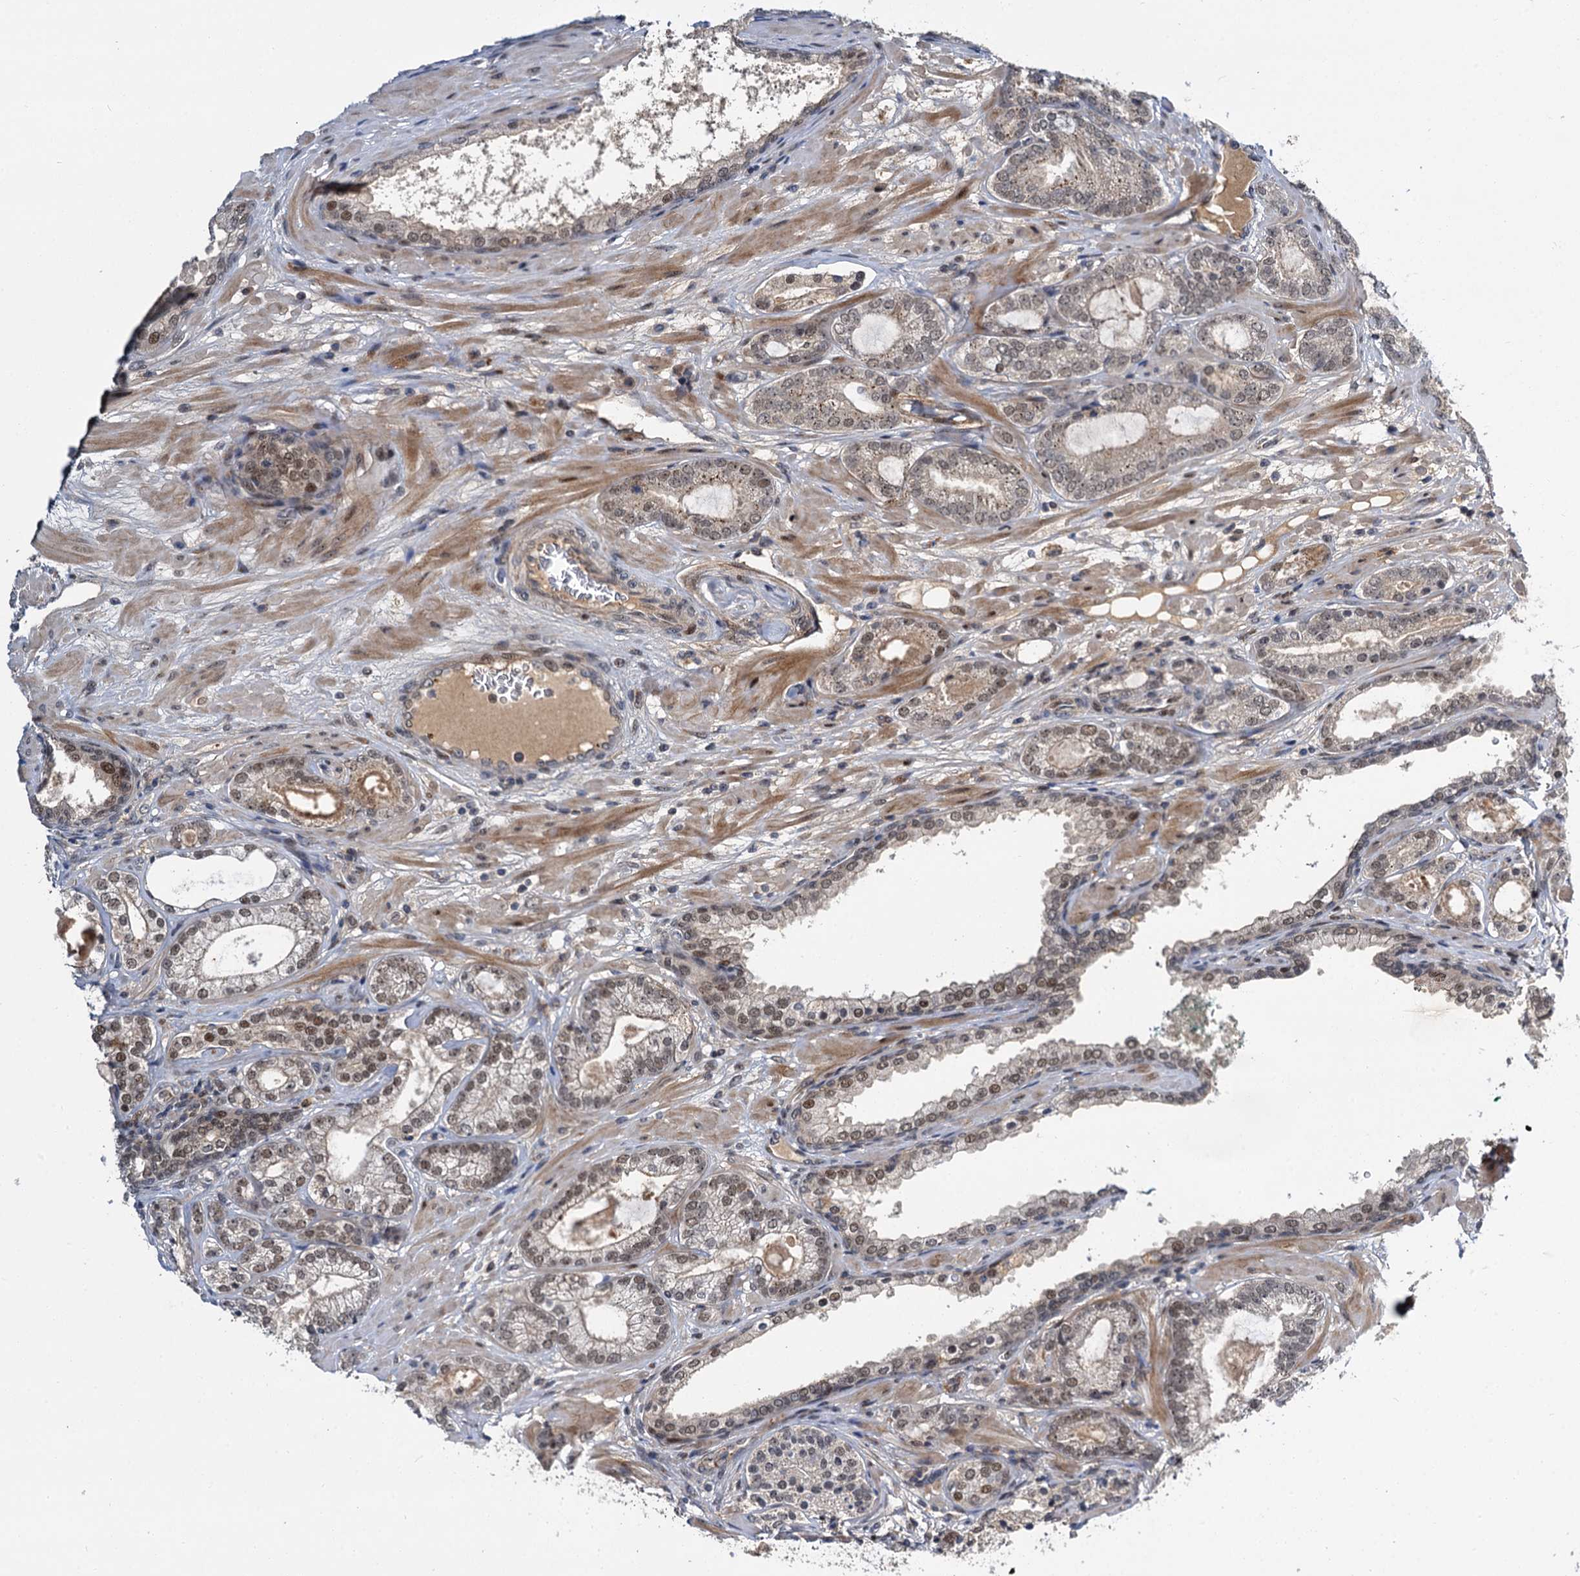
{"staining": {"intensity": "weak", "quantity": ">75%", "location": "nuclear"}, "tissue": "prostate cancer", "cell_type": "Tumor cells", "image_type": "cancer", "snomed": [{"axis": "morphology", "description": "Adenocarcinoma, High grade"}, {"axis": "topography", "description": "Prostate"}], "caption": "Brown immunohistochemical staining in high-grade adenocarcinoma (prostate) displays weak nuclear positivity in about >75% of tumor cells.", "gene": "MBD6", "patient": {"sex": "male", "age": 60}}